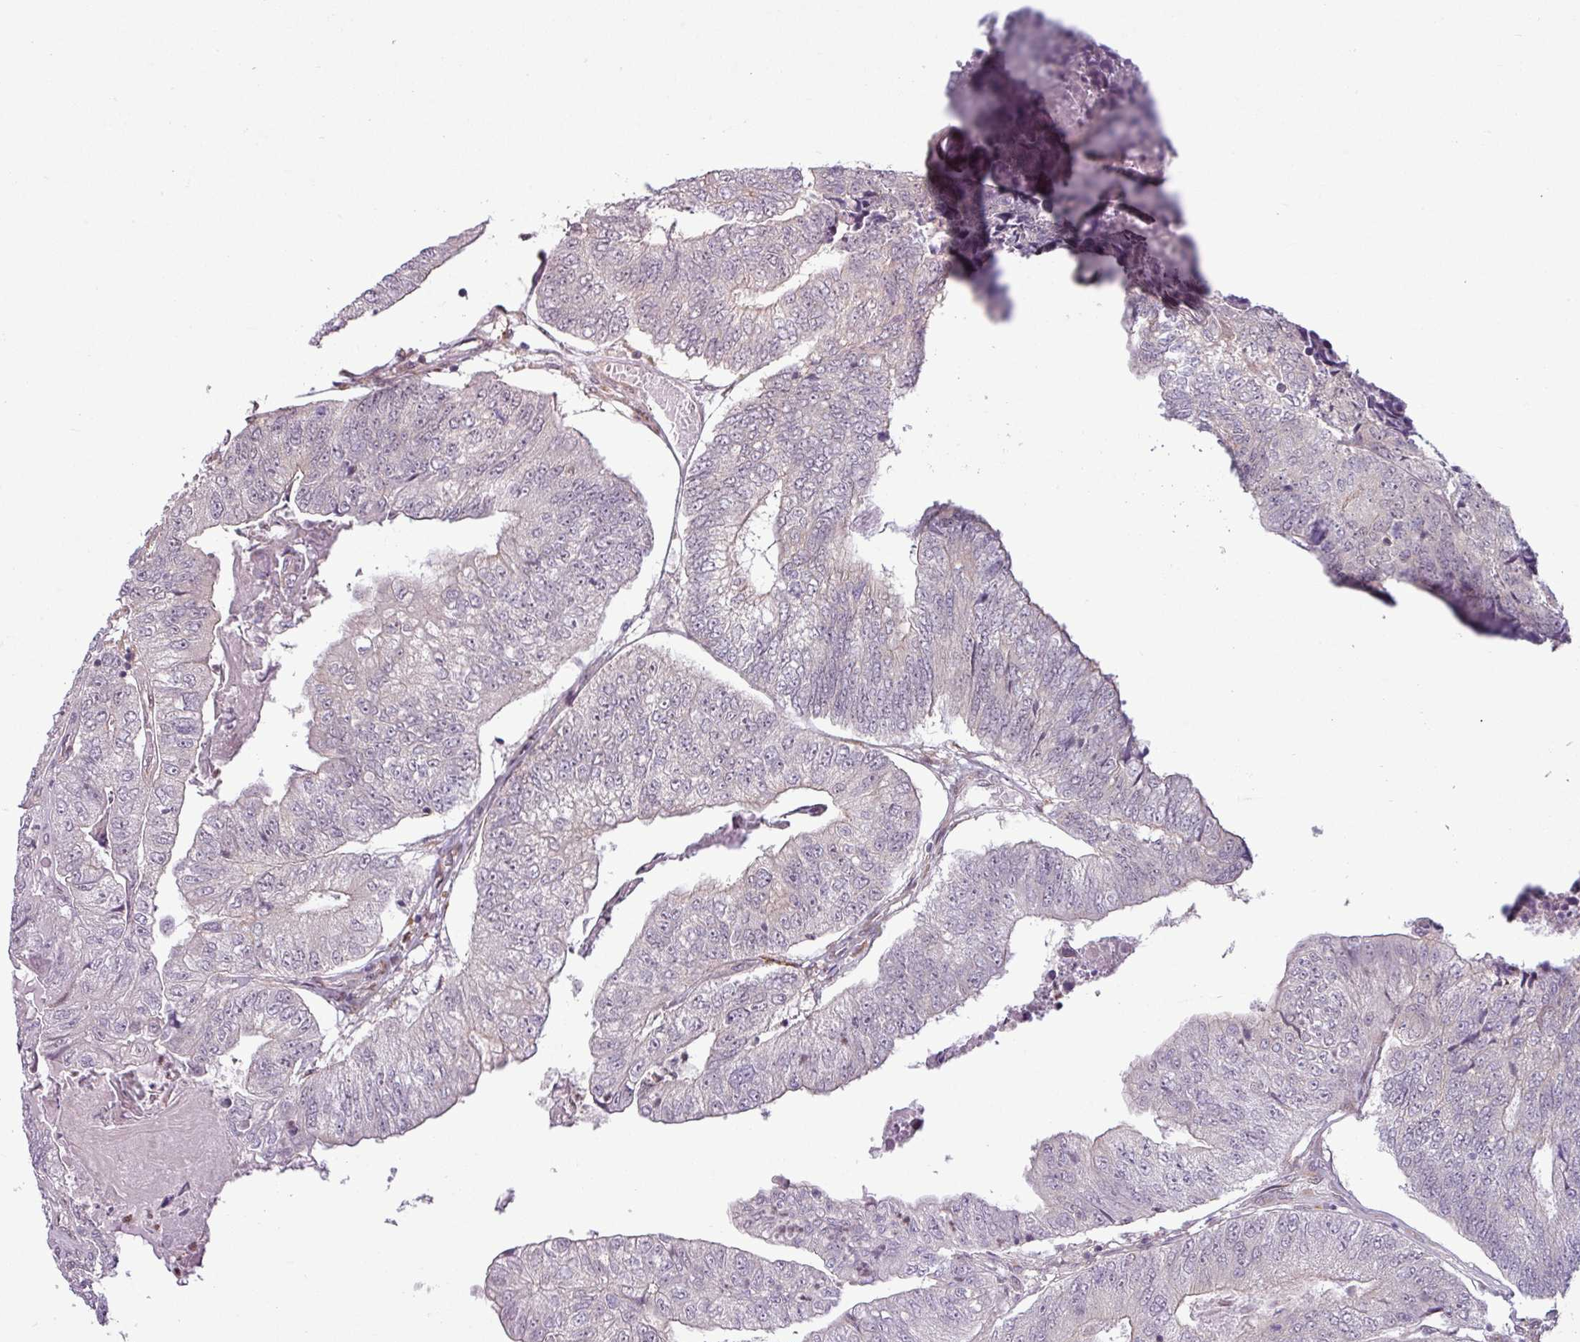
{"staining": {"intensity": "negative", "quantity": "none", "location": "none"}, "tissue": "colorectal cancer", "cell_type": "Tumor cells", "image_type": "cancer", "snomed": [{"axis": "morphology", "description": "Adenocarcinoma, NOS"}, {"axis": "topography", "description": "Colon"}], "caption": "Human colorectal cancer (adenocarcinoma) stained for a protein using IHC reveals no positivity in tumor cells.", "gene": "CCDC144A", "patient": {"sex": "female", "age": 67}}